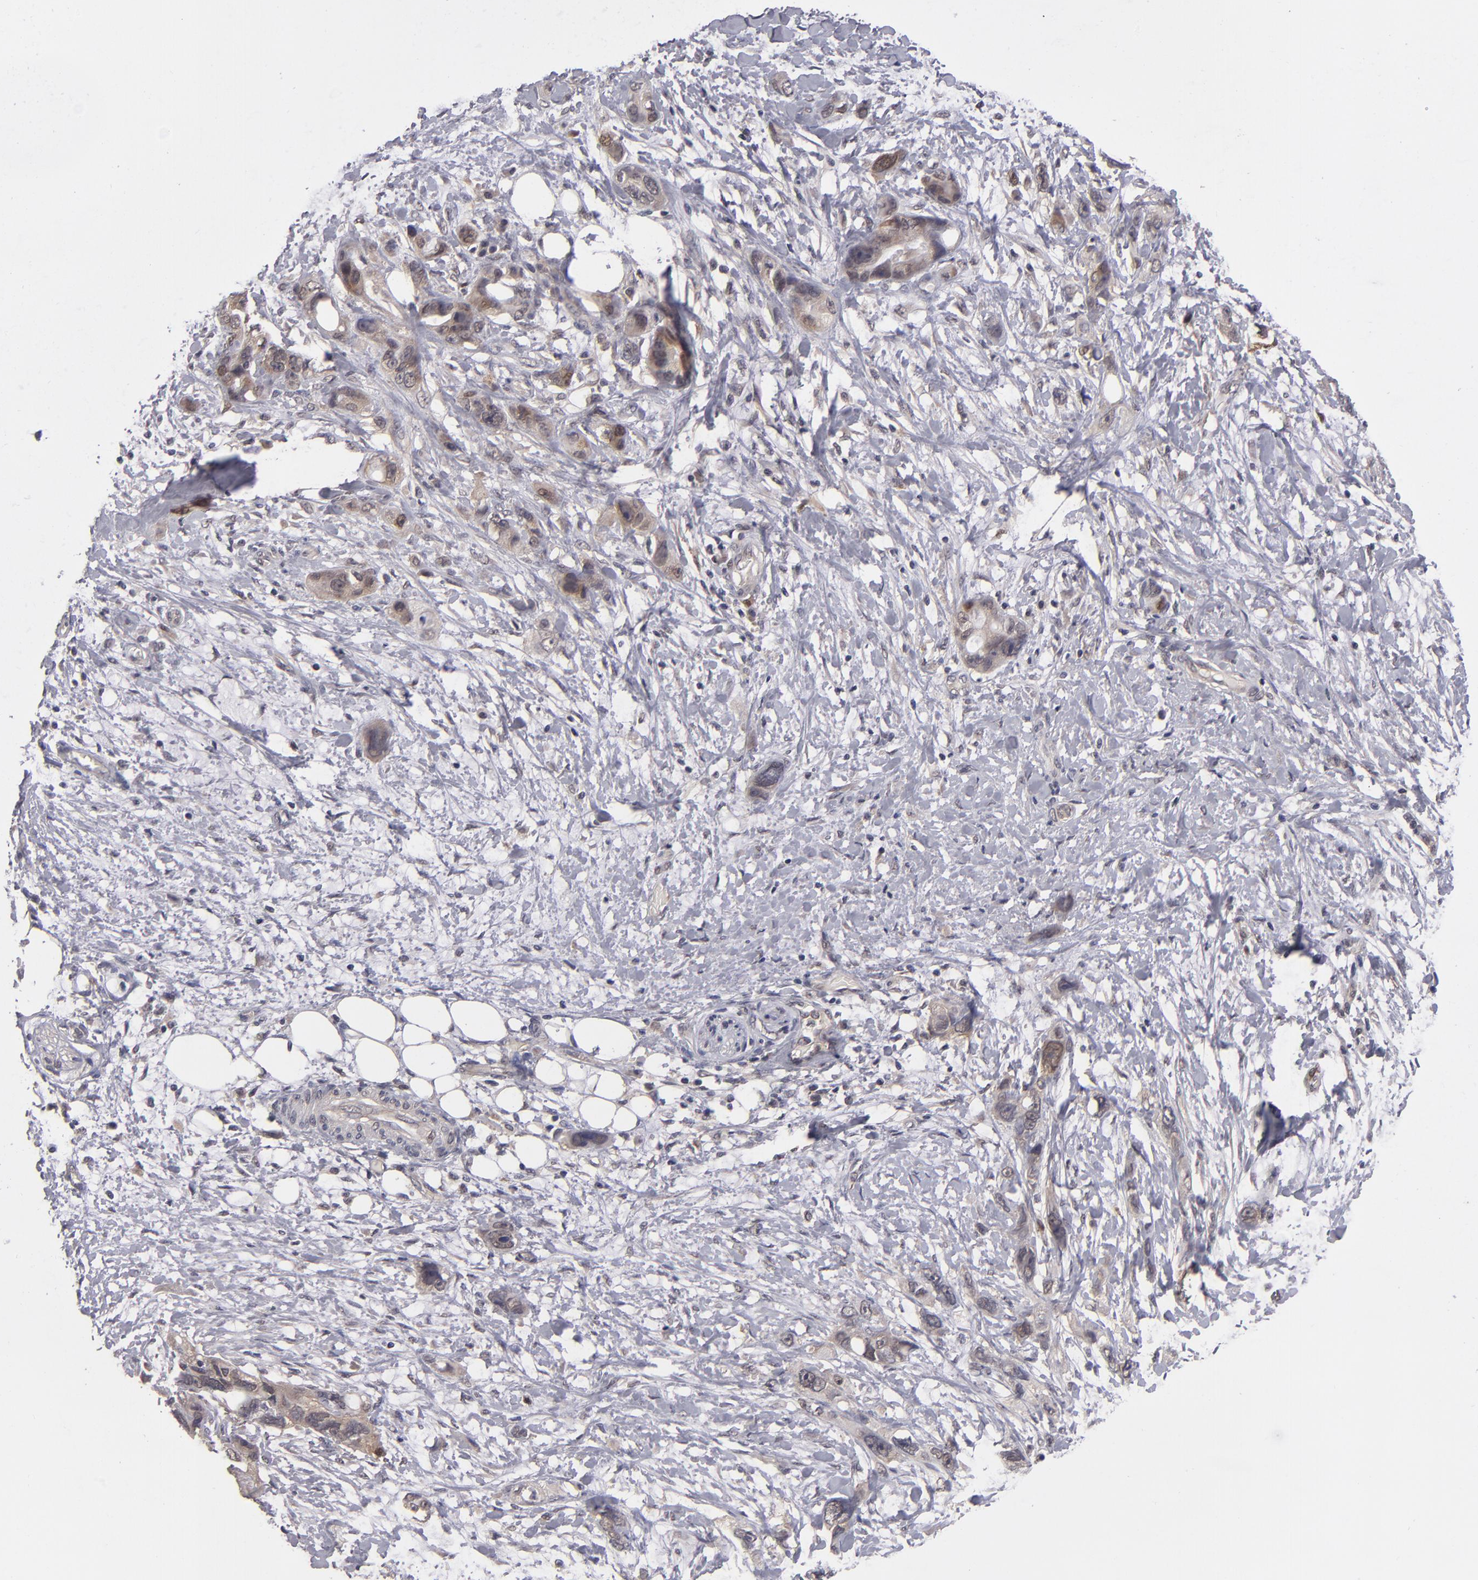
{"staining": {"intensity": "weak", "quantity": ">75%", "location": "cytoplasmic/membranous"}, "tissue": "stomach cancer", "cell_type": "Tumor cells", "image_type": "cancer", "snomed": [{"axis": "morphology", "description": "Adenocarcinoma, NOS"}, {"axis": "topography", "description": "Stomach, upper"}], "caption": "Immunohistochemical staining of human stomach cancer demonstrates low levels of weak cytoplasmic/membranous protein staining in about >75% of tumor cells.", "gene": "TYMS", "patient": {"sex": "male", "age": 47}}